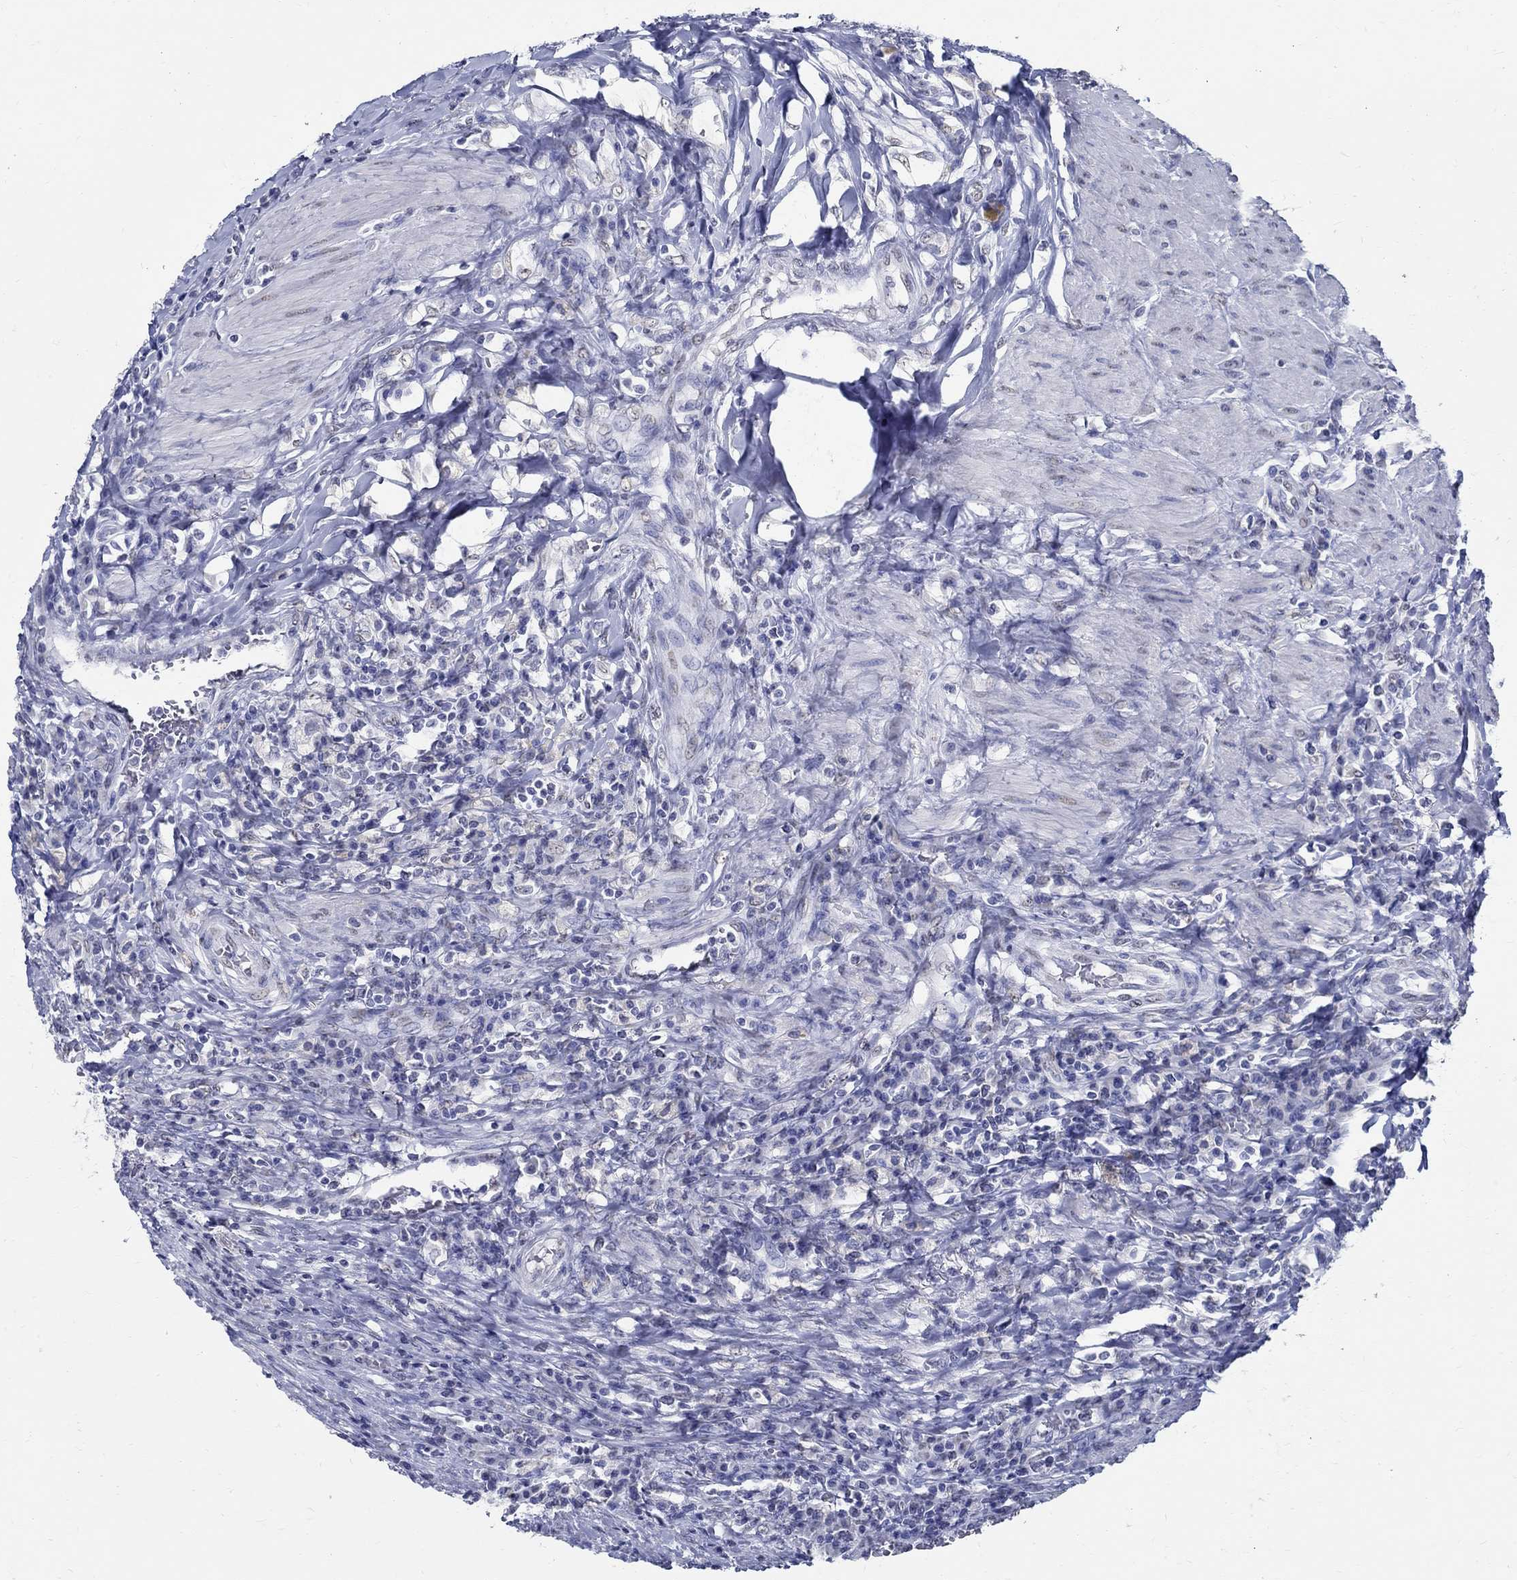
{"staining": {"intensity": "negative", "quantity": "none", "location": "none"}, "tissue": "colorectal cancer", "cell_type": "Tumor cells", "image_type": "cancer", "snomed": [{"axis": "morphology", "description": "Adenocarcinoma, NOS"}, {"axis": "topography", "description": "Colon"}], "caption": "An image of human adenocarcinoma (colorectal) is negative for staining in tumor cells.", "gene": "TSPAN16", "patient": {"sex": "female", "age": 86}}